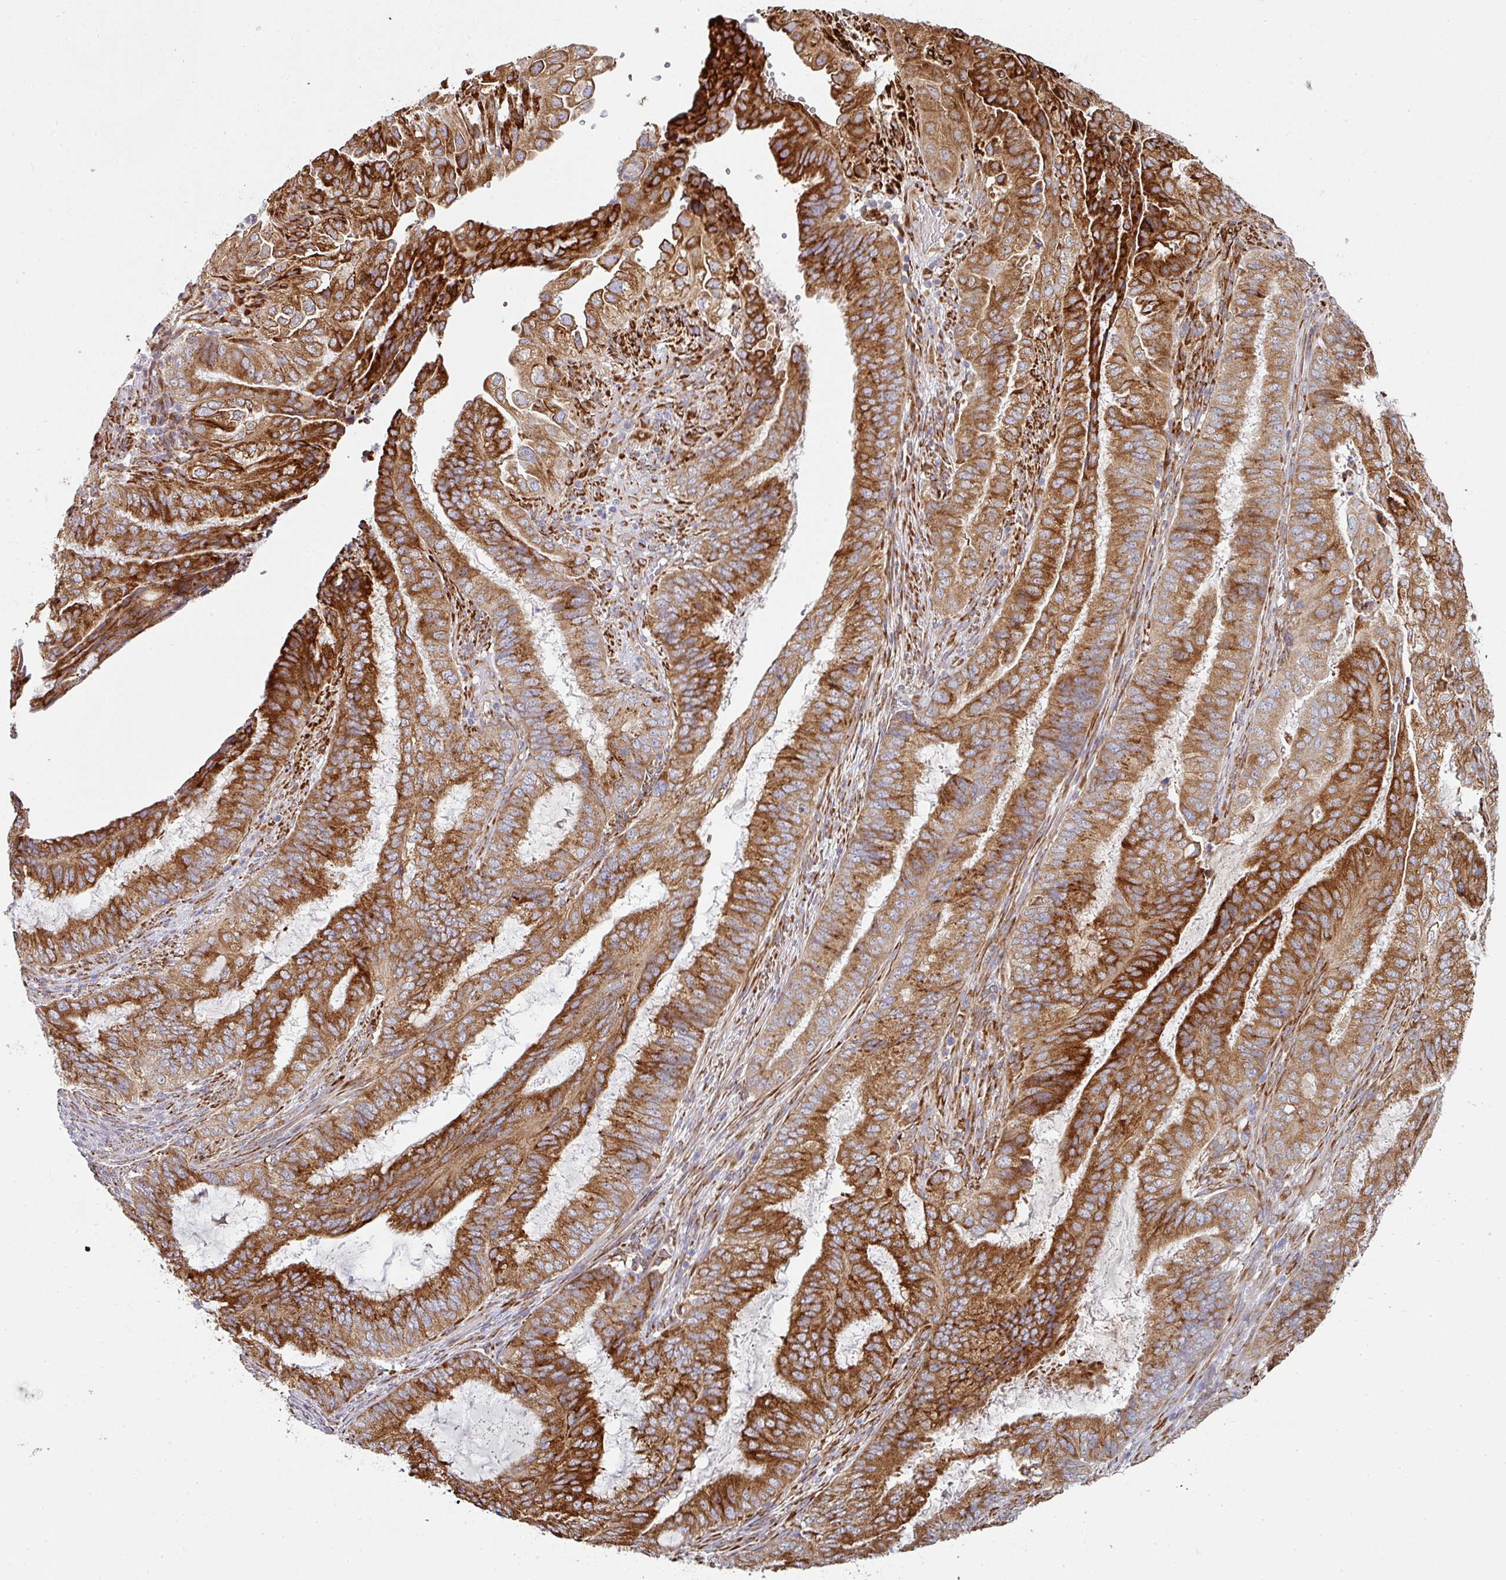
{"staining": {"intensity": "strong", "quantity": ">75%", "location": "cytoplasmic/membranous"}, "tissue": "endometrial cancer", "cell_type": "Tumor cells", "image_type": "cancer", "snomed": [{"axis": "morphology", "description": "Adenocarcinoma, NOS"}, {"axis": "topography", "description": "Endometrium"}], "caption": "Endometrial cancer stained with a protein marker shows strong staining in tumor cells.", "gene": "ZNF268", "patient": {"sex": "female", "age": 51}}